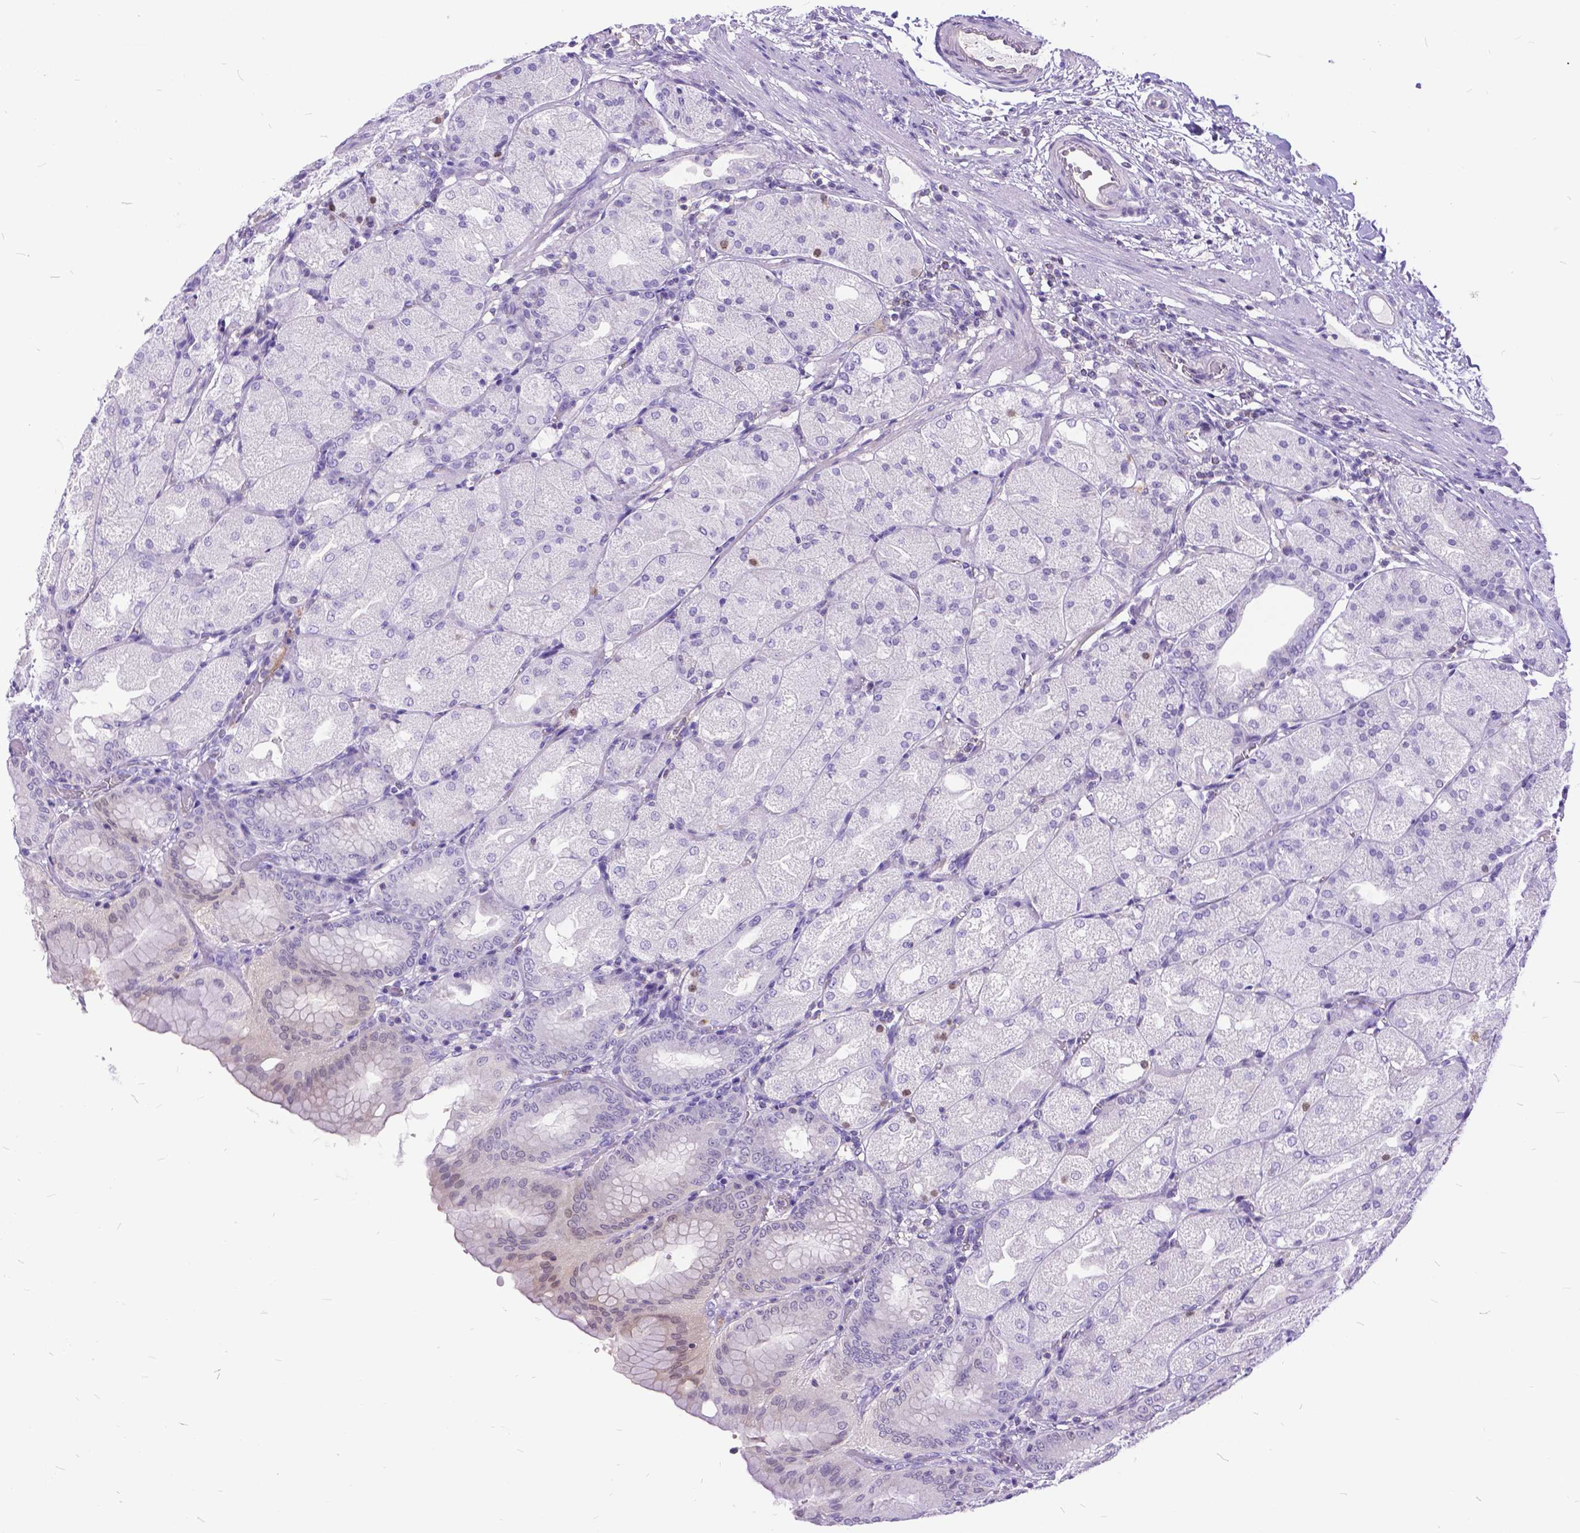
{"staining": {"intensity": "weak", "quantity": "<25%", "location": "cytoplasmic/membranous"}, "tissue": "stomach", "cell_type": "Glandular cells", "image_type": "normal", "snomed": [{"axis": "morphology", "description": "Normal tissue, NOS"}, {"axis": "topography", "description": "Stomach, upper"}, {"axis": "topography", "description": "Stomach"}, {"axis": "topography", "description": "Stomach, lower"}], "caption": "The histopathology image shows no staining of glandular cells in normal stomach.", "gene": "TMEM169", "patient": {"sex": "male", "age": 62}}